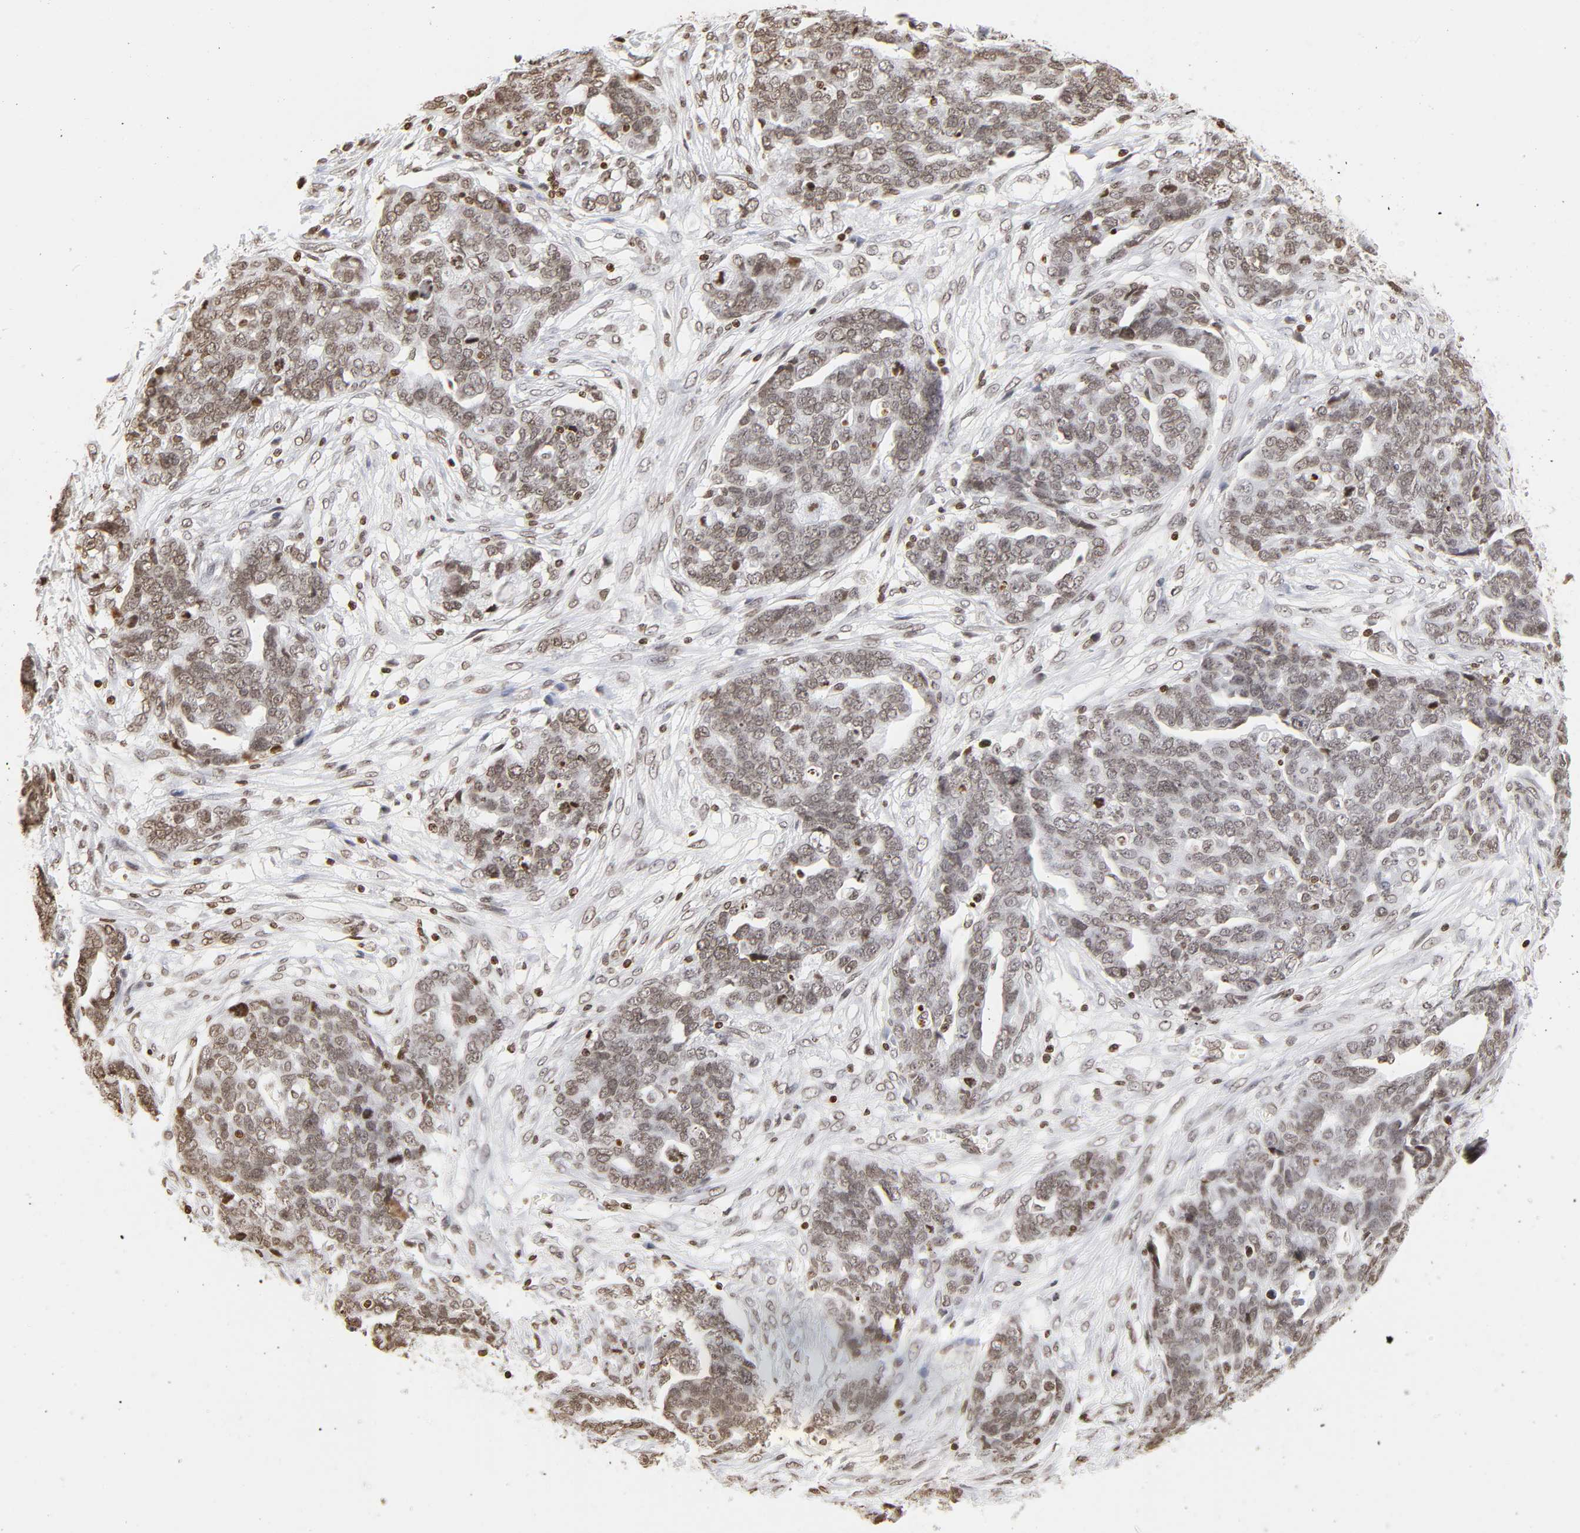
{"staining": {"intensity": "weak", "quantity": ">75%", "location": "nuclear"}, "tissue": "ovarian cancer", "cell_type": "Tumor cells", "image_type": "cancer", "snomed": [{"axis": "morphology", "description": "Normal tissue, NOS"}, {"axis": "morphology", "description": "Cystadenocarcinoma, serous, NOS"}, {"axis": "topography", "description": "Fallopian tube"}, {"axis": "topography", "description": "Ovary"}], "caption": "This micrograph displays immunohistochemistry staining of human ovarian serous cystadenocarcinoma, with low weak nuclear expression in approximately >75% of tumor cells.", "gene": "H2AC12", "patient": {"sex": "female", "age": 56}}